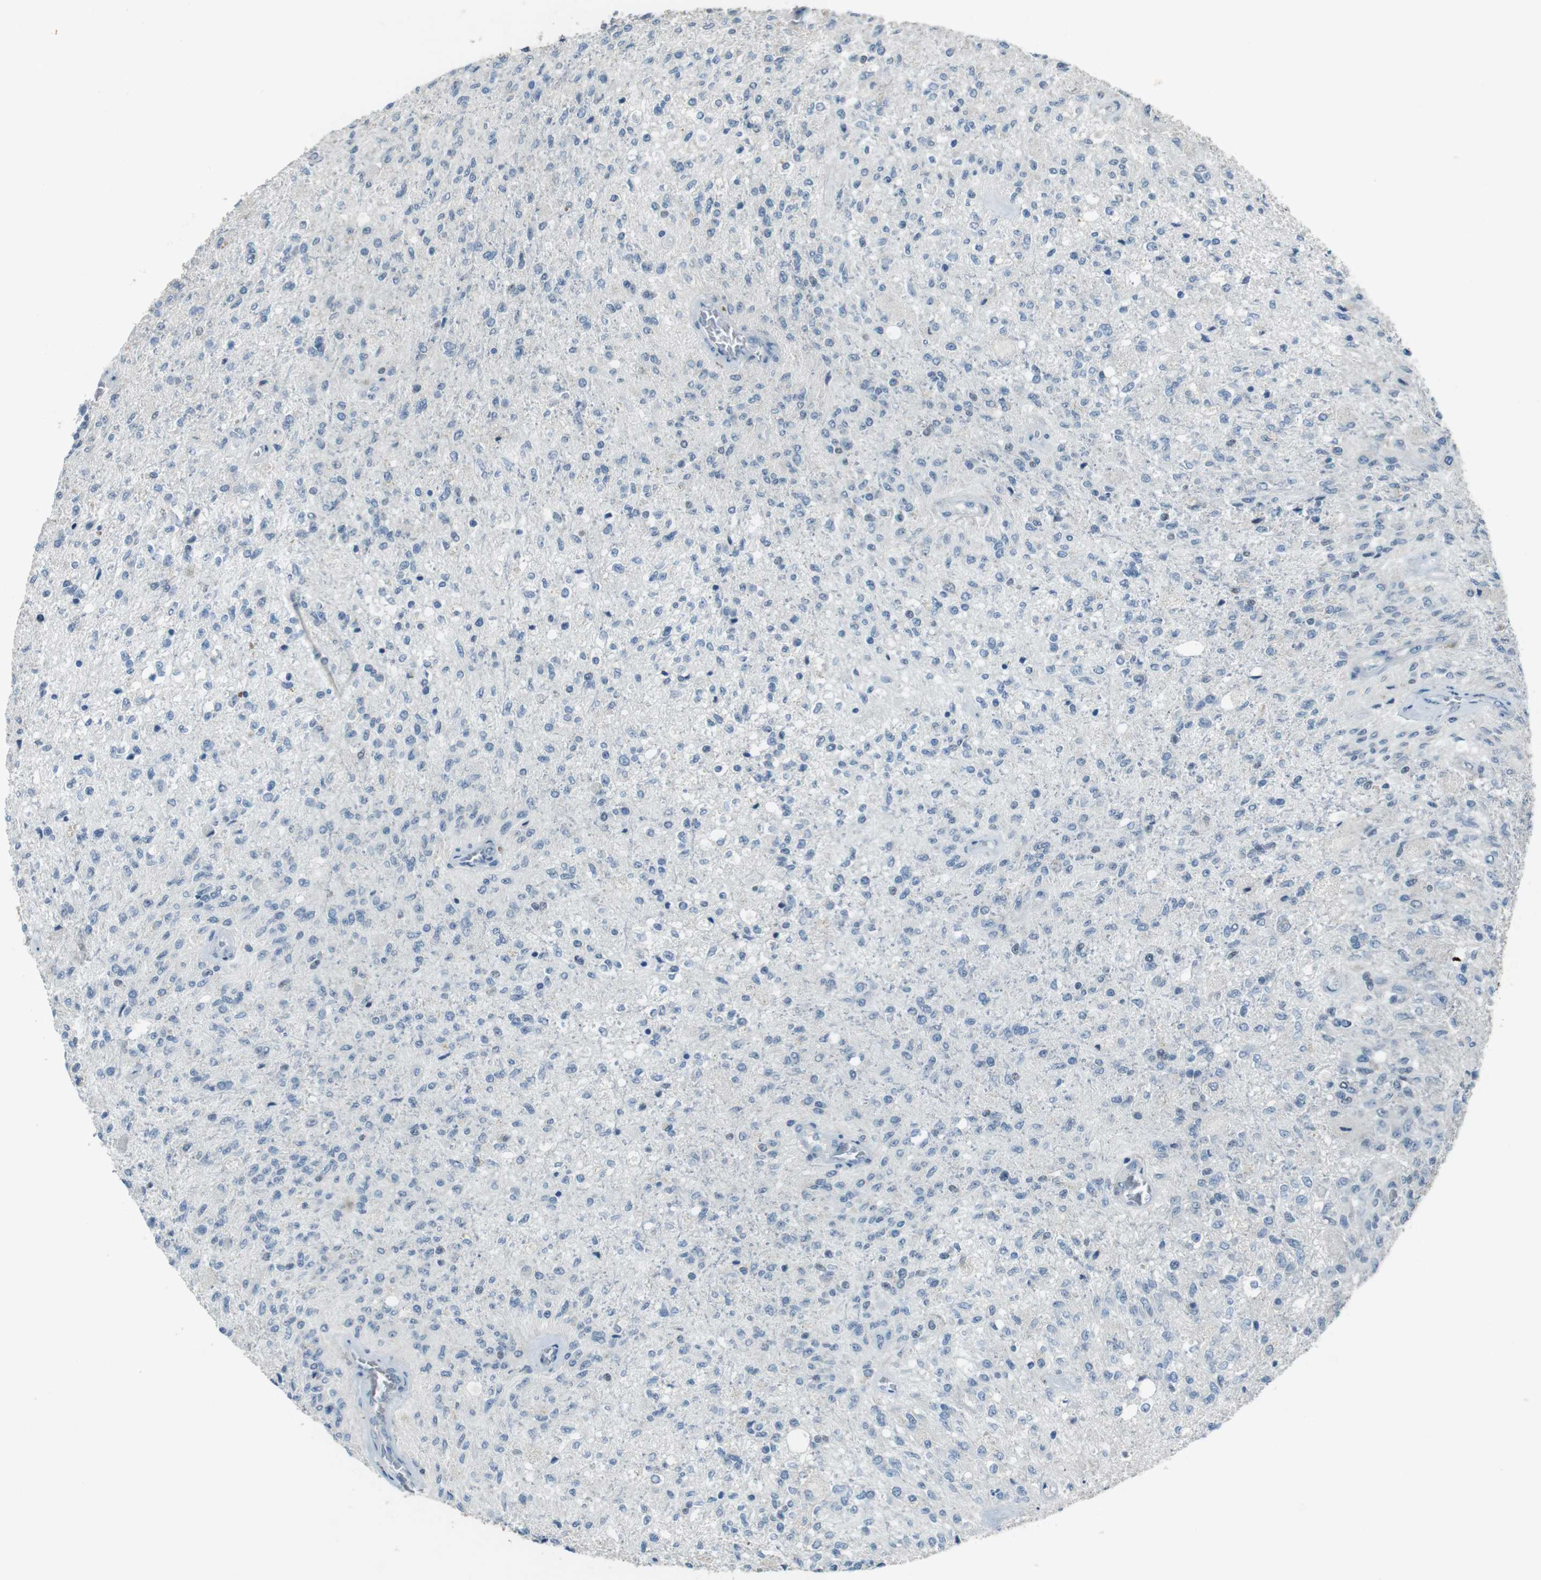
{"staining": {"intensity": "negative", "quantity": "none", "location": "none"}, "tissue": "glioma", "cell_type": "Tumor cells", "image_type": "cancer", "snomed": [{"axis": "morphology", "description": "Normal tissue, NOS"}, {"axis": "morphology", "description": "Glioma, malignant, High grade"}, {"axis": "topography", "description": "Cerebral cortex"}], "caption": "High power microscopy micrograph of an IHC photomicrograph of glioma, revealing no significant expression in tumor cells.", "gene": "ENTPD7", "patient": {"sex": "male", "age": 77}}